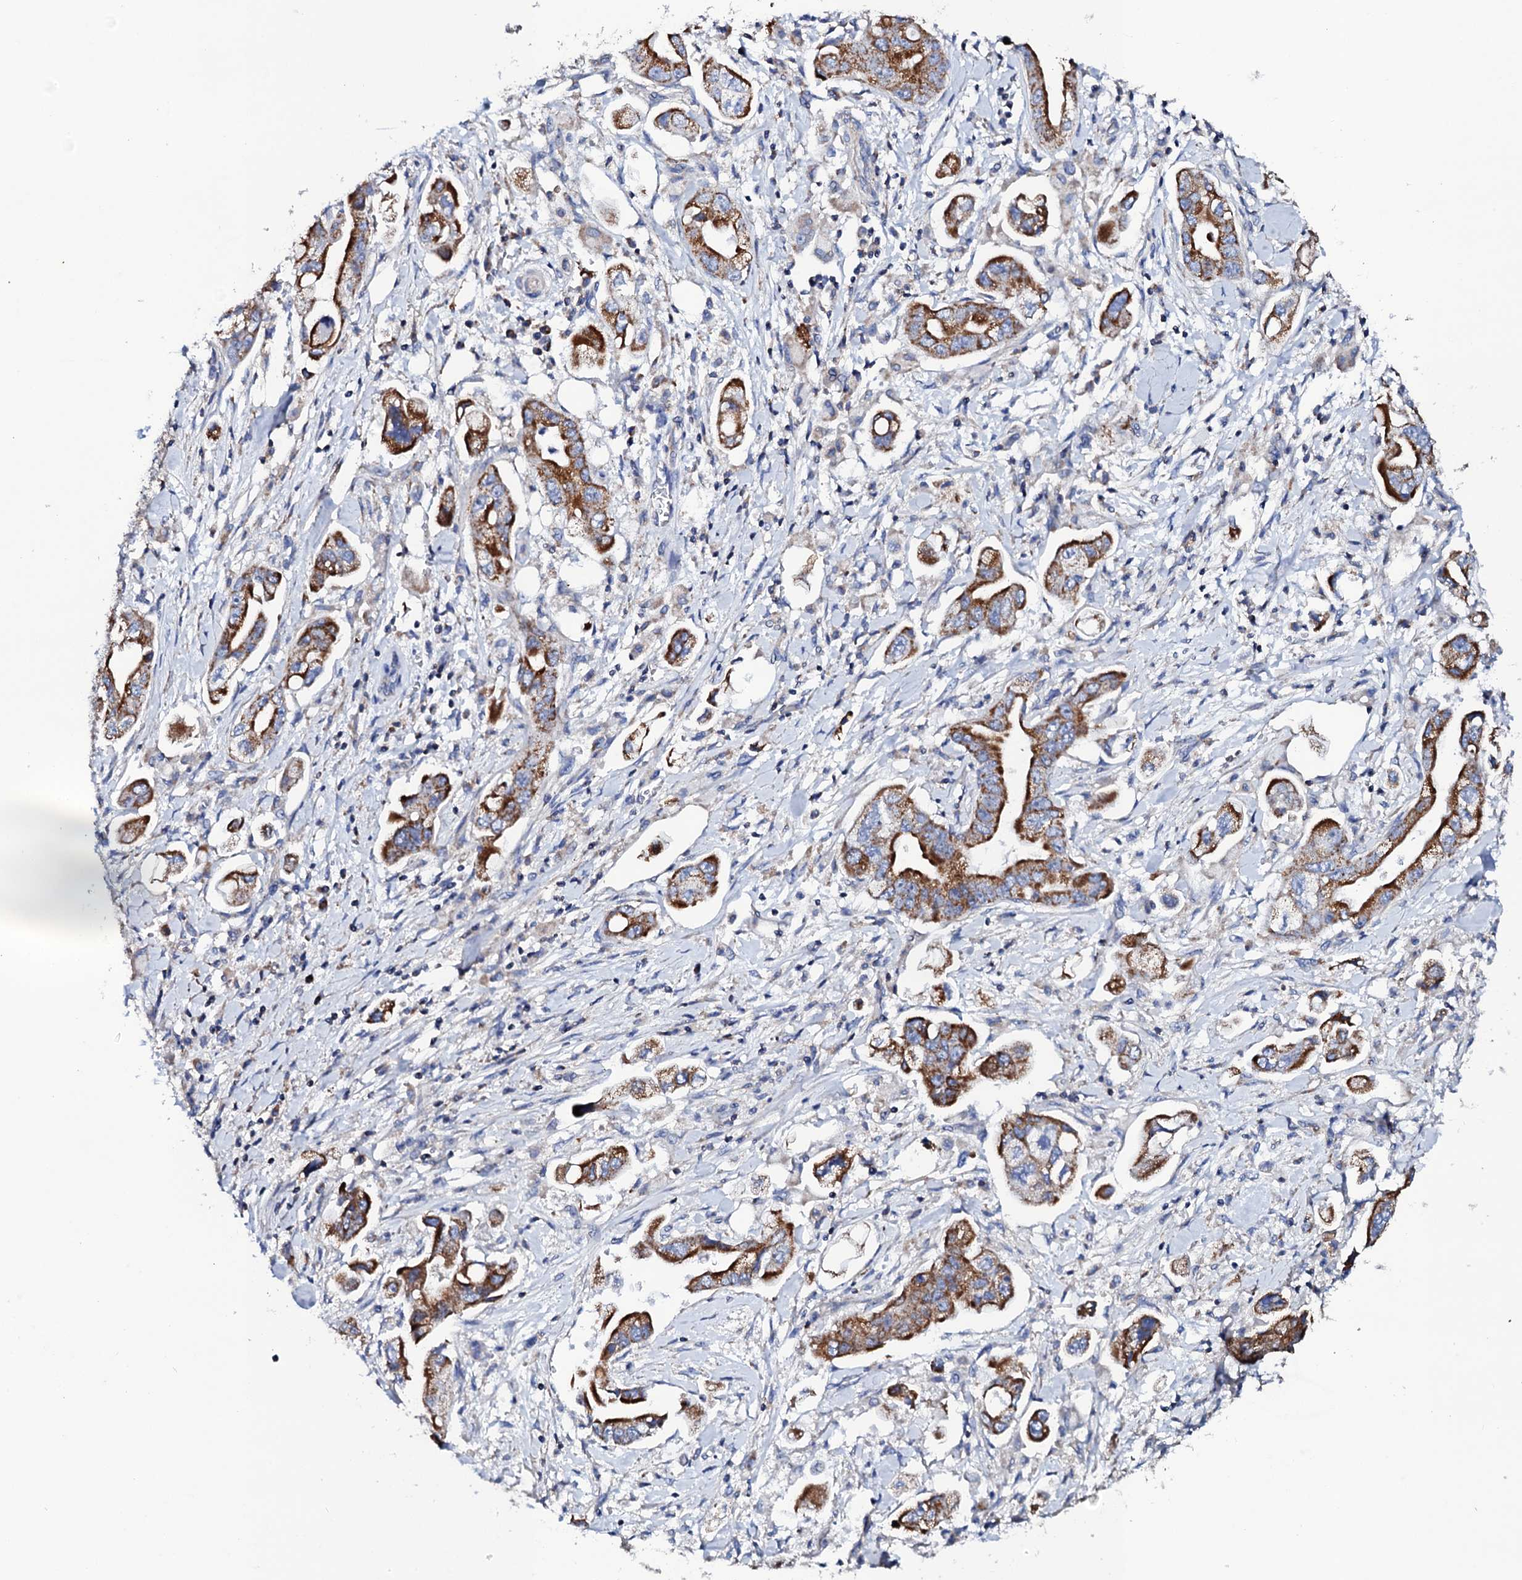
{"staining": {"intensity": "moderate", "quantity": ">75%", "location": "cytoplasmic/membranous"}, "tissue": "stomach cancer", "cell_type": "Tumor cells", "image_type": "cancer", "snomed": [{"axis": "morphology", "description": "Adenocarcinoma, NOS"}, {"axis": "topography", "description": "Stomach"}], "caption": "Protein staining displays moderate cytoplasmic/membranous positivity in approximately >75% of tumor cells in stomach adenocarcinoma. (DAB IHC, brown staining for protein, blue staining for nuclei).", "gene": "TCAF2", "patient": {"sex": "male", "age": 62}}